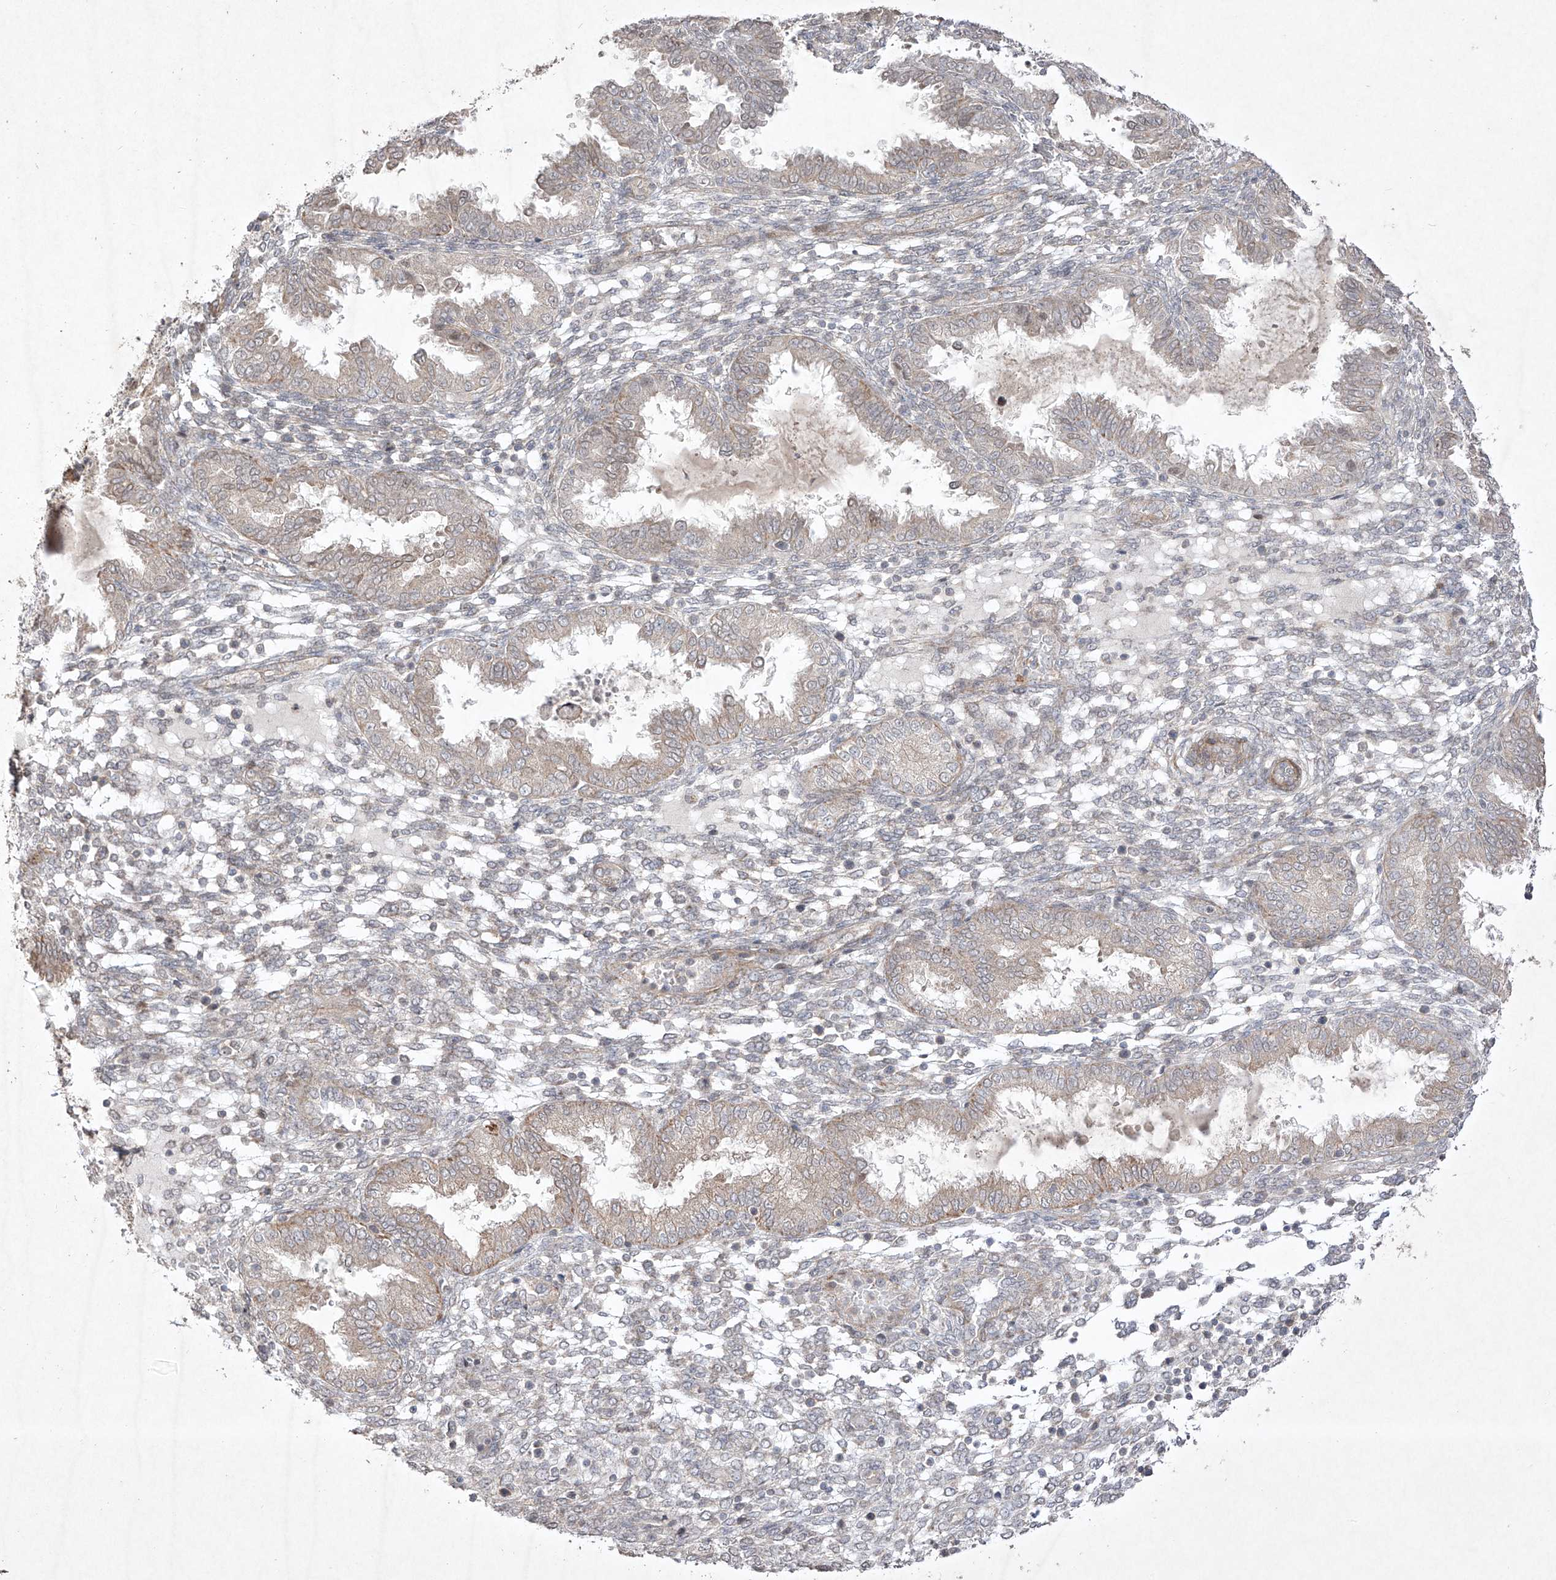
{"staining": {"intensity": "negative", "quantity": "none", "location": "none"}, "tissue": "endometrium", "cell_type": "Cells in endometrial stroma", "image_type": "normal", "snomed": [{"axis": "morphology", "description": "Normal tissue, NOS"}, {"axis": "topography", "description": "Endometrium"}], "caption": "Immunohistochemistry of normal endometrium displays no staining in cells in endometrial stroma.", "gene": "KDM1B", "patient": {"sex": "female", "age": 33}}